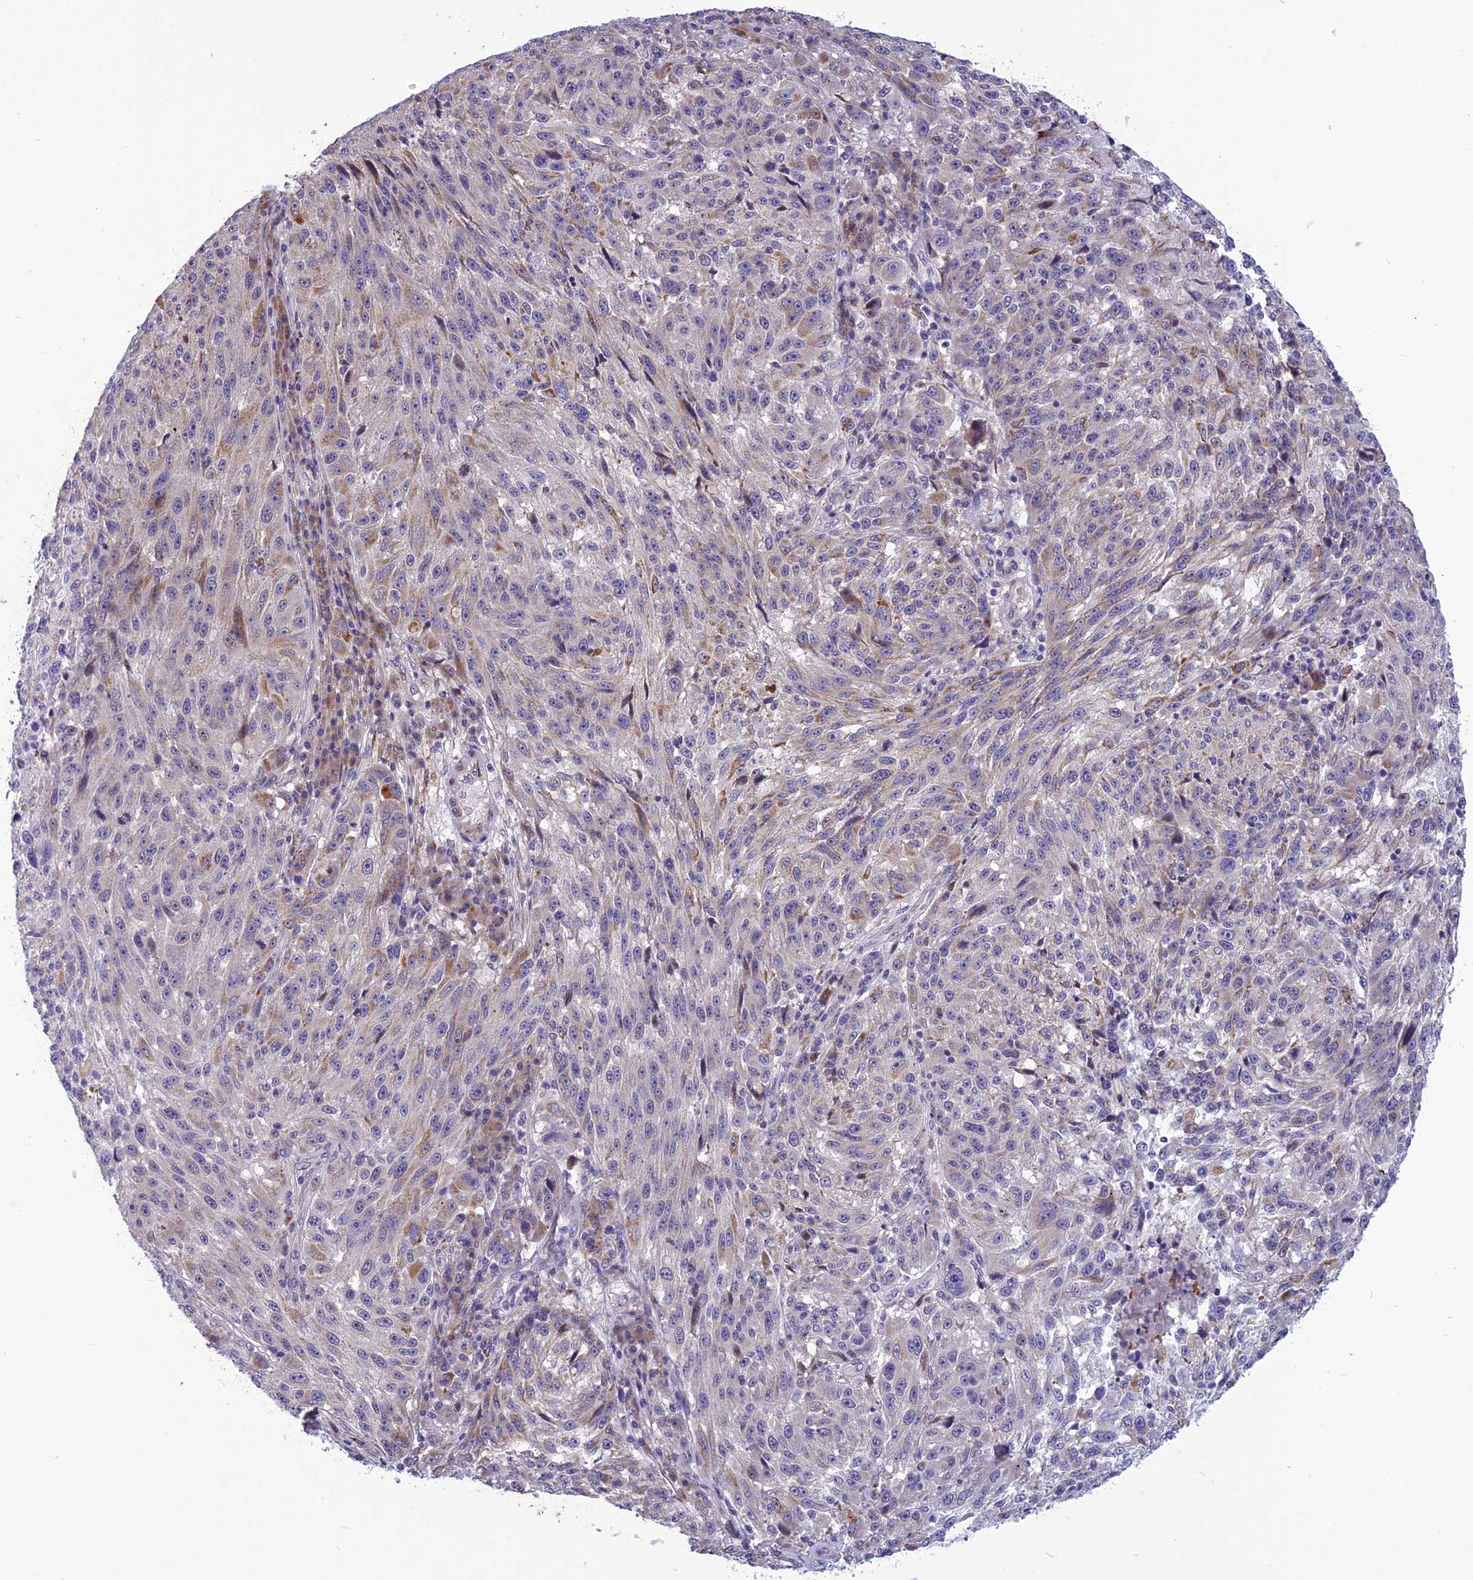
{"staining": {"intensity": "moderate", "quantity": "<25%", "location": "cytoplasmic/membranous"}, "tissue": "melanoma", "cell_type": "Tumor cells", "image_type": "cancer", "snomed": [{"axis": "morphology", "description": "Malignant melanoma, NOS"}, {"axis": "topography", "description": "Skin"}], "caption": "A brown stain labels moderate cytoplasmic/membranous staining of a protein in human melanoma tumor cells. (brown staining indicates protein expression, while blue staining denotes nuclei).", "gene": "PSMF1", "patient": {"sex": "male", "age": 53}}